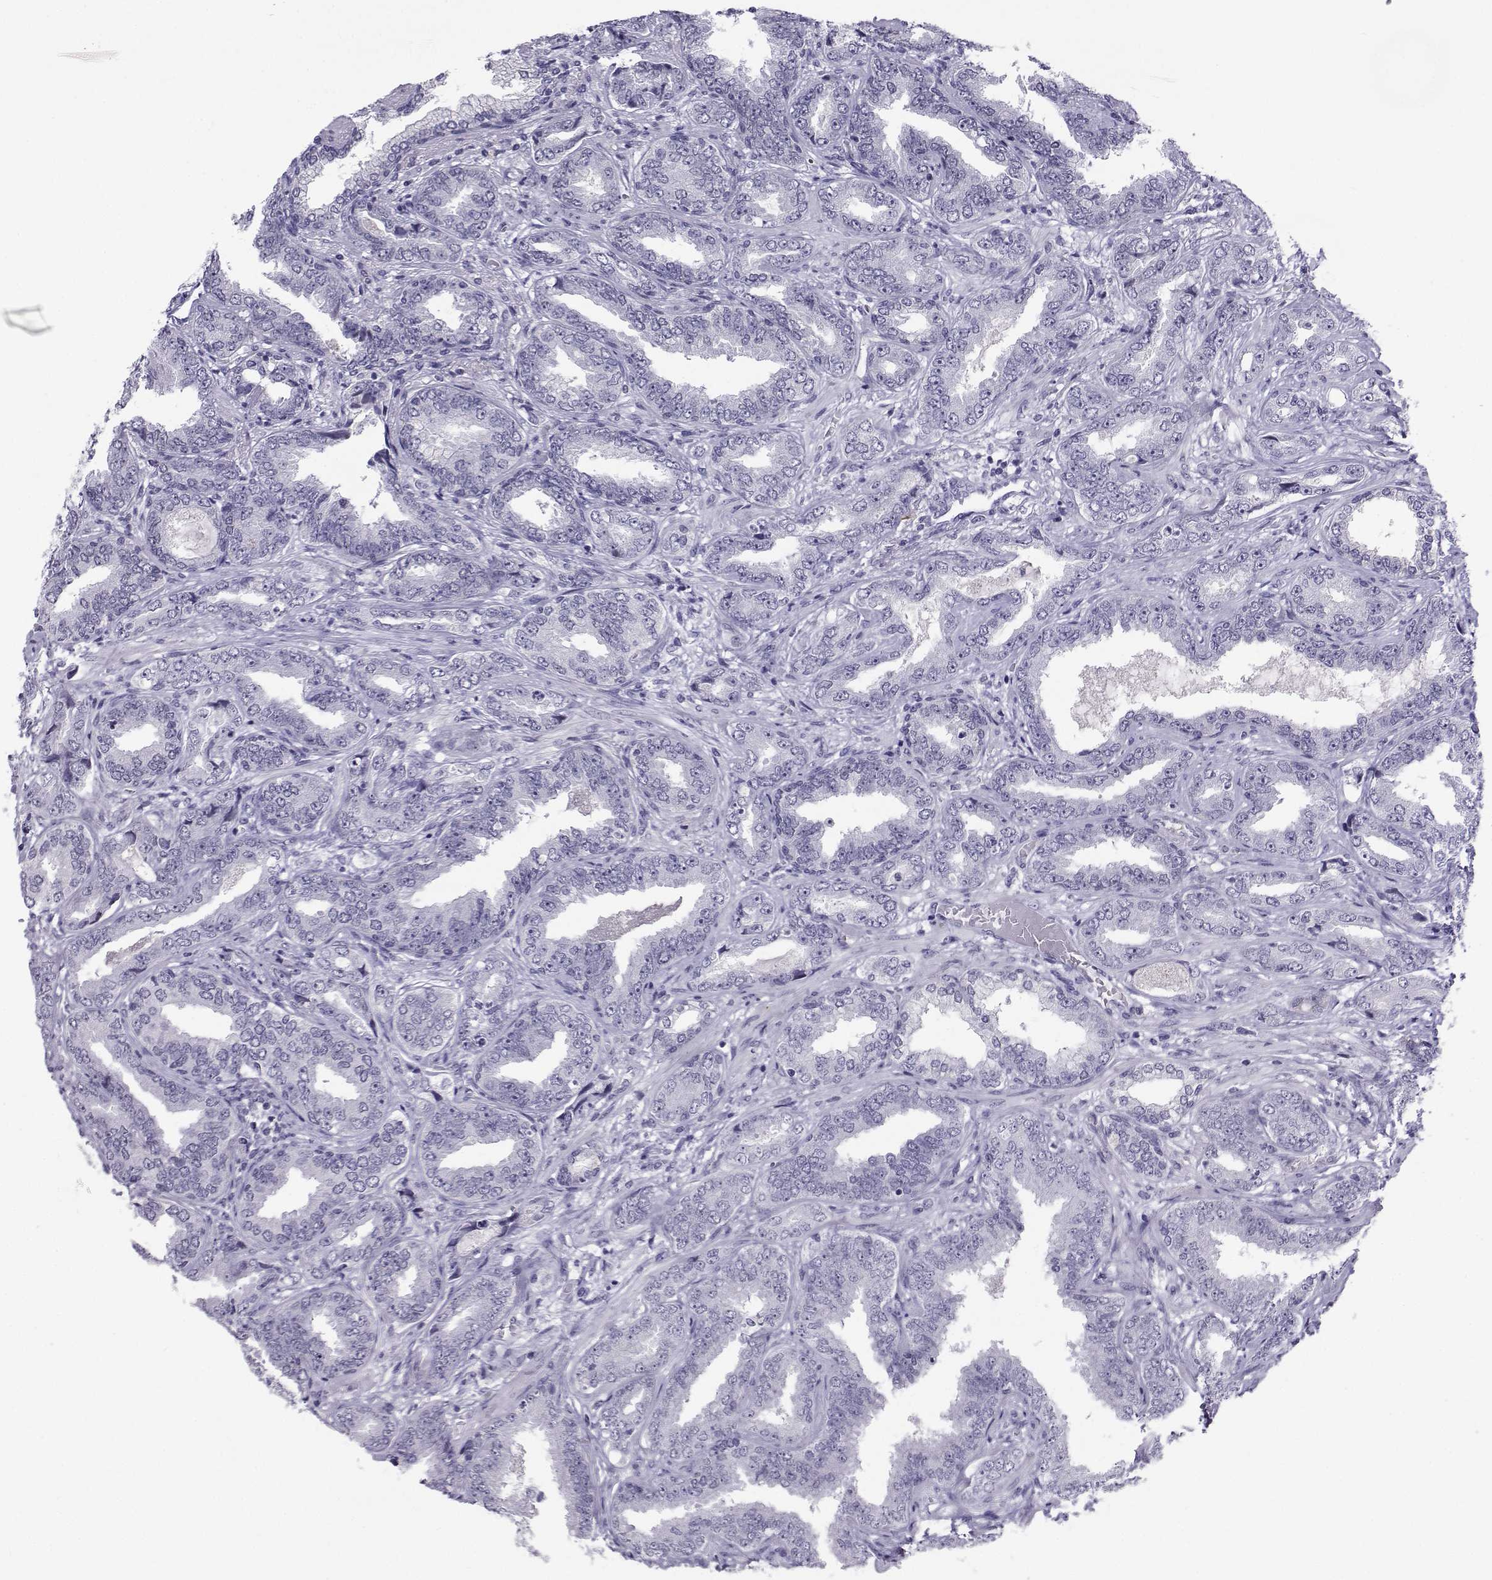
{"staining": {"intensity": "negative", "quantity": "none", "location": "none"}, "tissue": "prostate cancer", "cell_type": "Tumor cells", "image_type": "cancer", "snomed": [{"axis": "morphology", "description": "Adenocarcinoma, Low grade"}, {"axis": "topography", "description": "Prostate"}], "caption": "This histopathology image is of prostate cancer (low-grade adenocarcinoma) stained with IHC to label a protein in brown with the nuclei are counter-stained blue. There is no expression in tumor cells. (DAB (3,3'-diaminobenzidine) immunohistochemistry (IHC), high magnification).", "gene": "LHX1", "patient": {"sex": "male", "age": 68}}